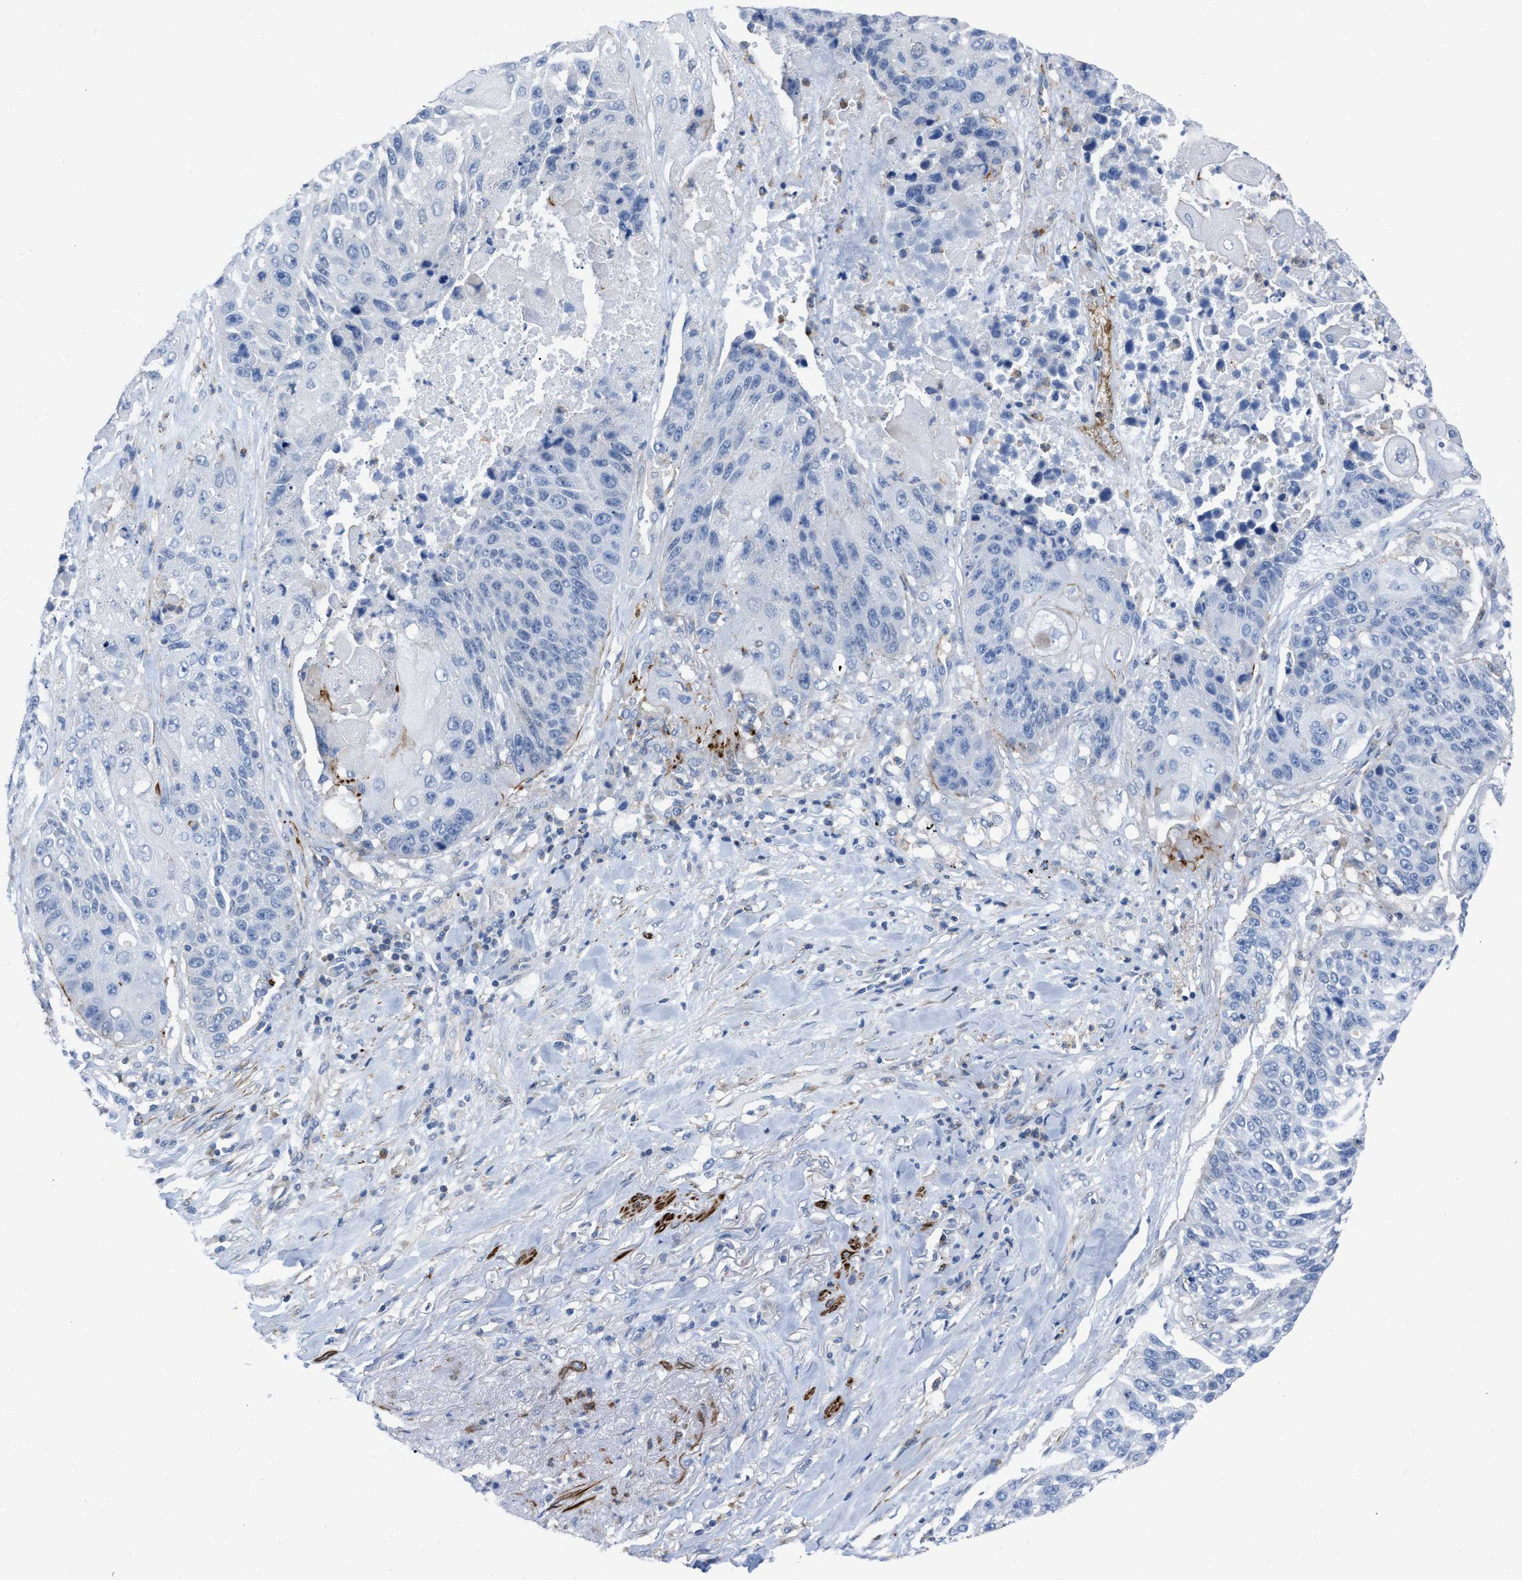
{"staining": {"intensity": "negative", "quantity": "none", "location": "none"}, "tissue": "lung cancer", "cell_type": "Tumor cells", "image_type": "cancer", "snomed": [{"axis": "morphology", "description": "Squamous cell carcinoma, NOS"}, {"axis": "topography", "description": "Lung"}], "caption": "DAB immunohistochemical staining of human lung cancer shows no significant staining in tumor cells. (IHC, brightfield microscopy, high magnification).", "gene": "PRMT2", "patient": {"sex": "male", "age": 61}}